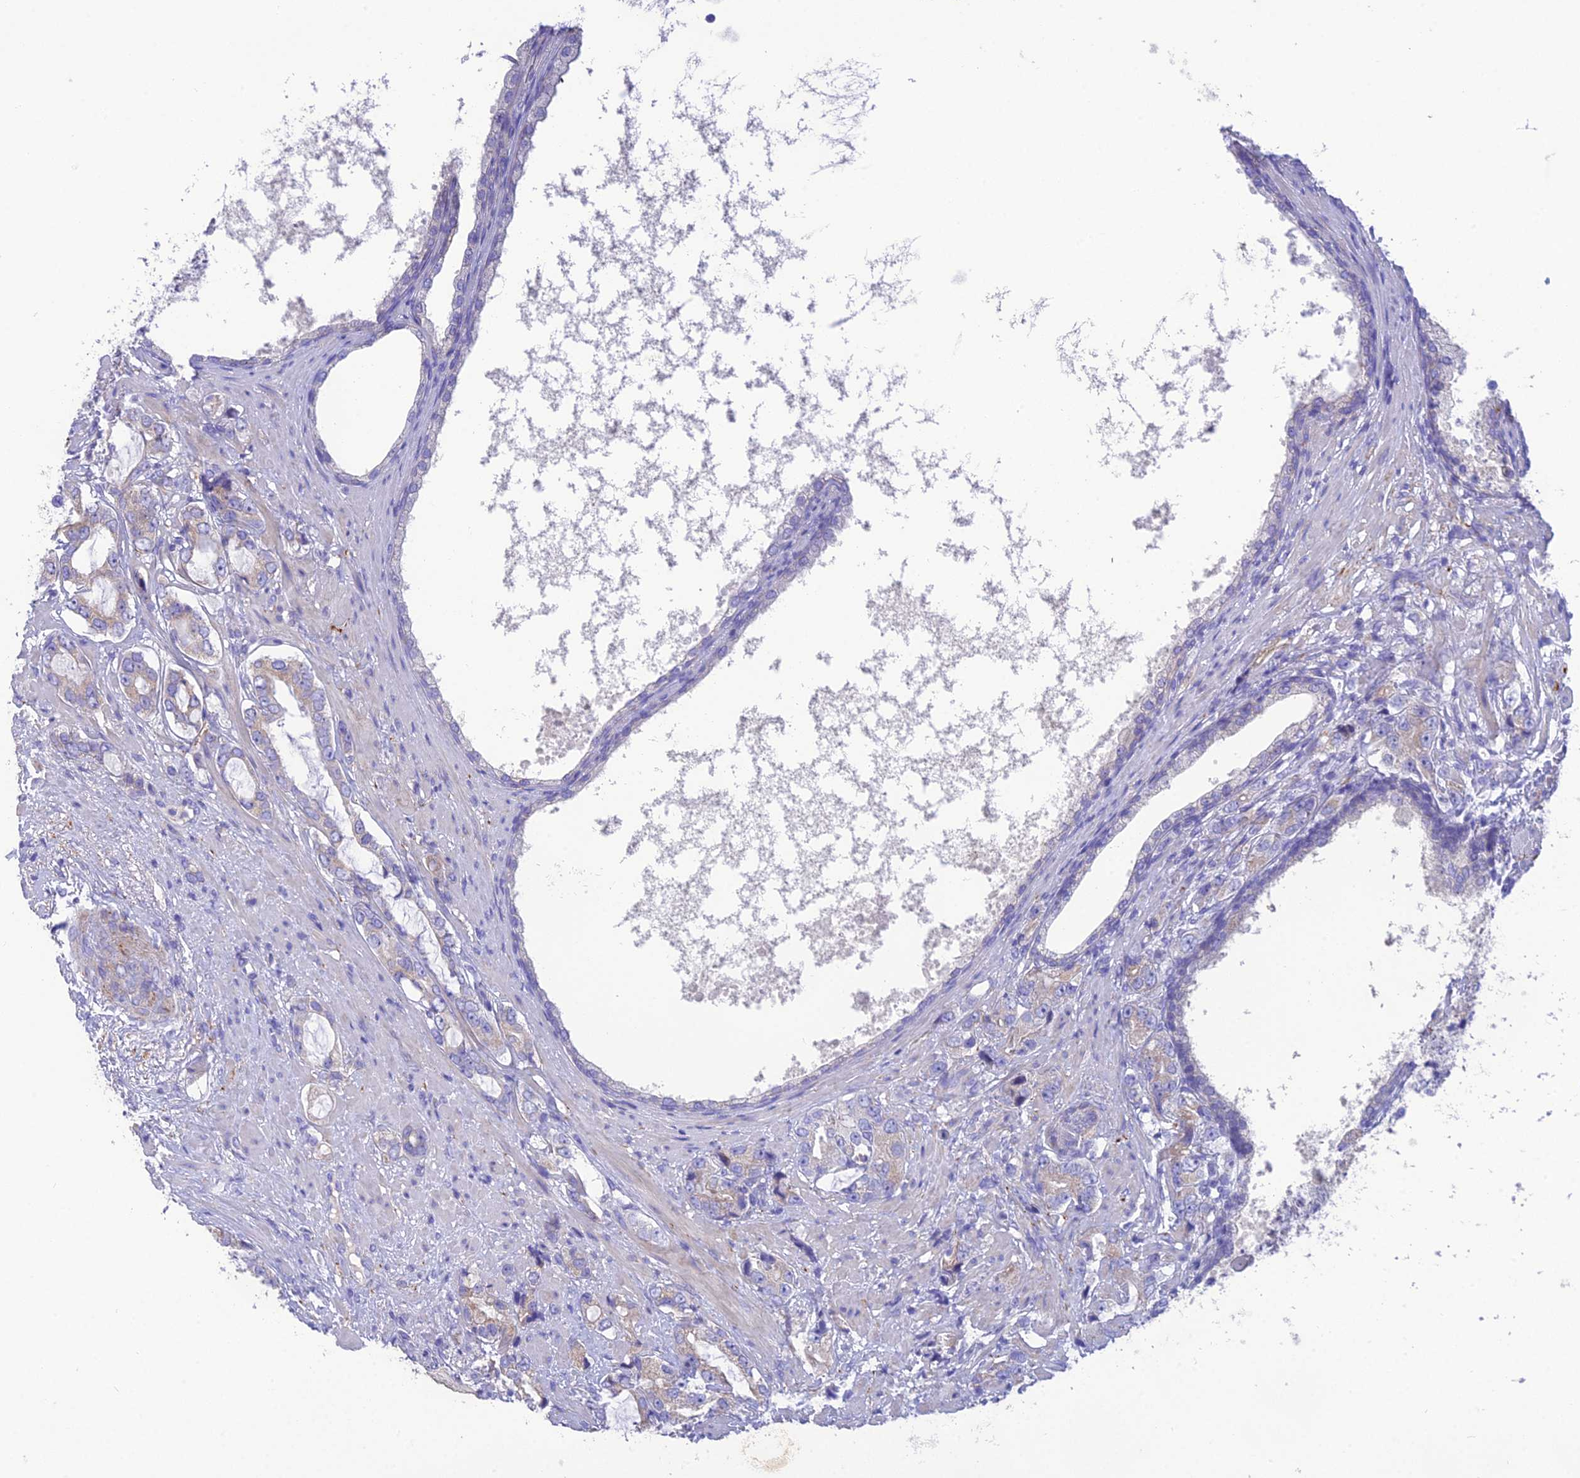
{"staining": {"intensity": "weak", "quantity": "25%-75%", "location": "cytoplasmic/membranous"}, "tissue": "prostate cancer", "cell_type": "Tumor cells", "image_type": "cancer", "snomed": [{"axis": "morphology", "description": "Adenocarcinoma, High grade"}, {"axis": "topography", "description": "Prostate"}], "caption": "Adenocarcinoma (high-grade) (prostate) was stained to show a protein in brown. There is low levels of weak cytoplasmic/membranous expression in about 25%-75% of tumor cells.", "gene": "HSD17B2", "patient": {"sex": "male", "age": 75}}